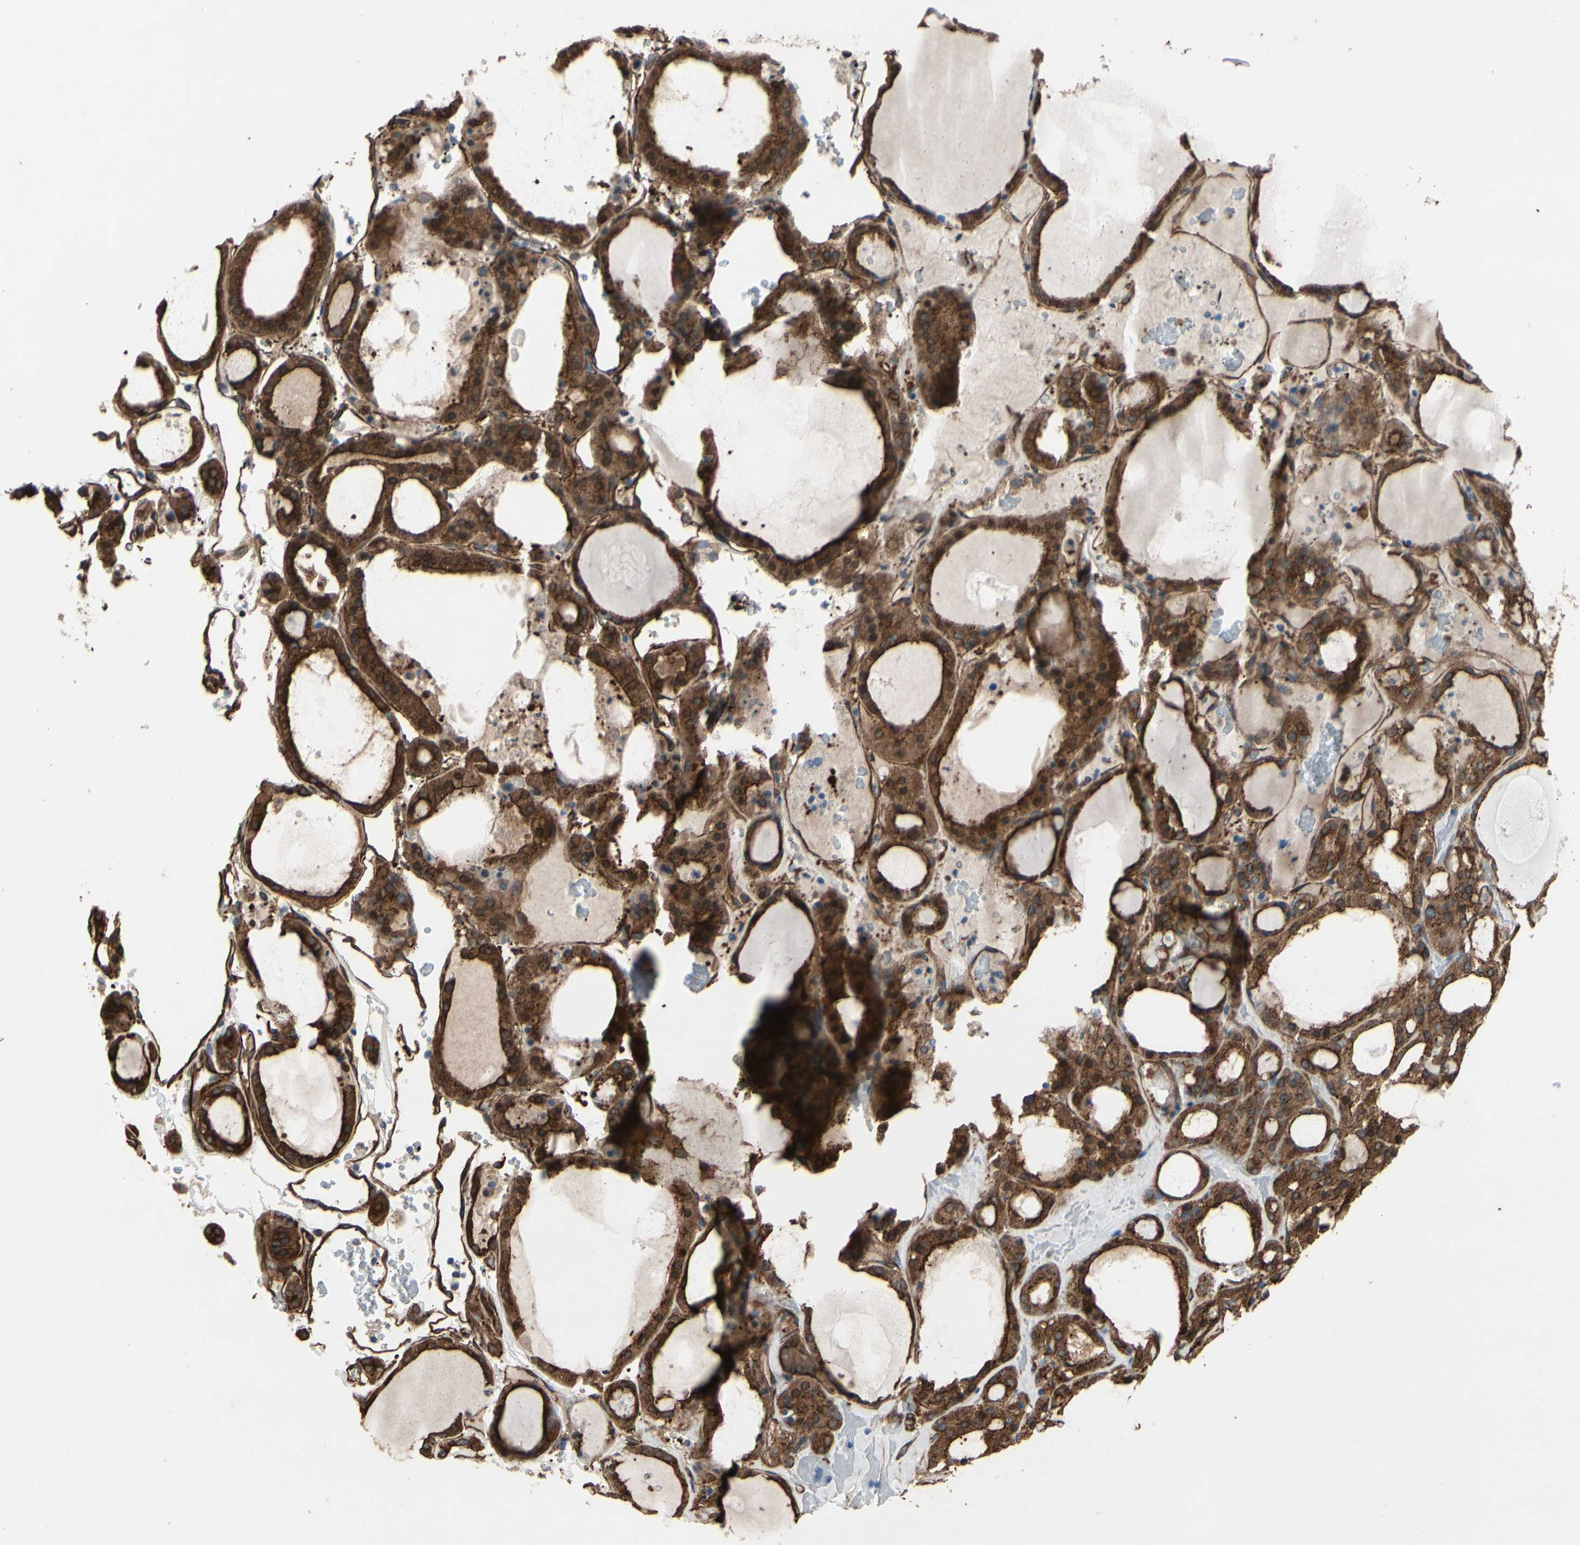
{"staining": {"intensity": "moderate", "quantity": ">75%", "location": "cytoplasmic/membranous"}, "tissue": "thyroid gland", "cell_type": "Glandular cells", "image_type": "normal", "snomed": [{"axis": "morphology", "description": "Normal tissue, NOS"}, {"axis": "morphology", "description": "Carcinoma, NOS"}, {"axis": "topography", "description": "Thyroid gland"}], "caption": "Moderate cytoplasmic/membranous expression for a protein is present in about >75% of glandular cells of normal thyroid gland using immunohistochemistry (IHC).", "gene": "CTTNBP2", "patient": {"sex": "female", "age": 86}}